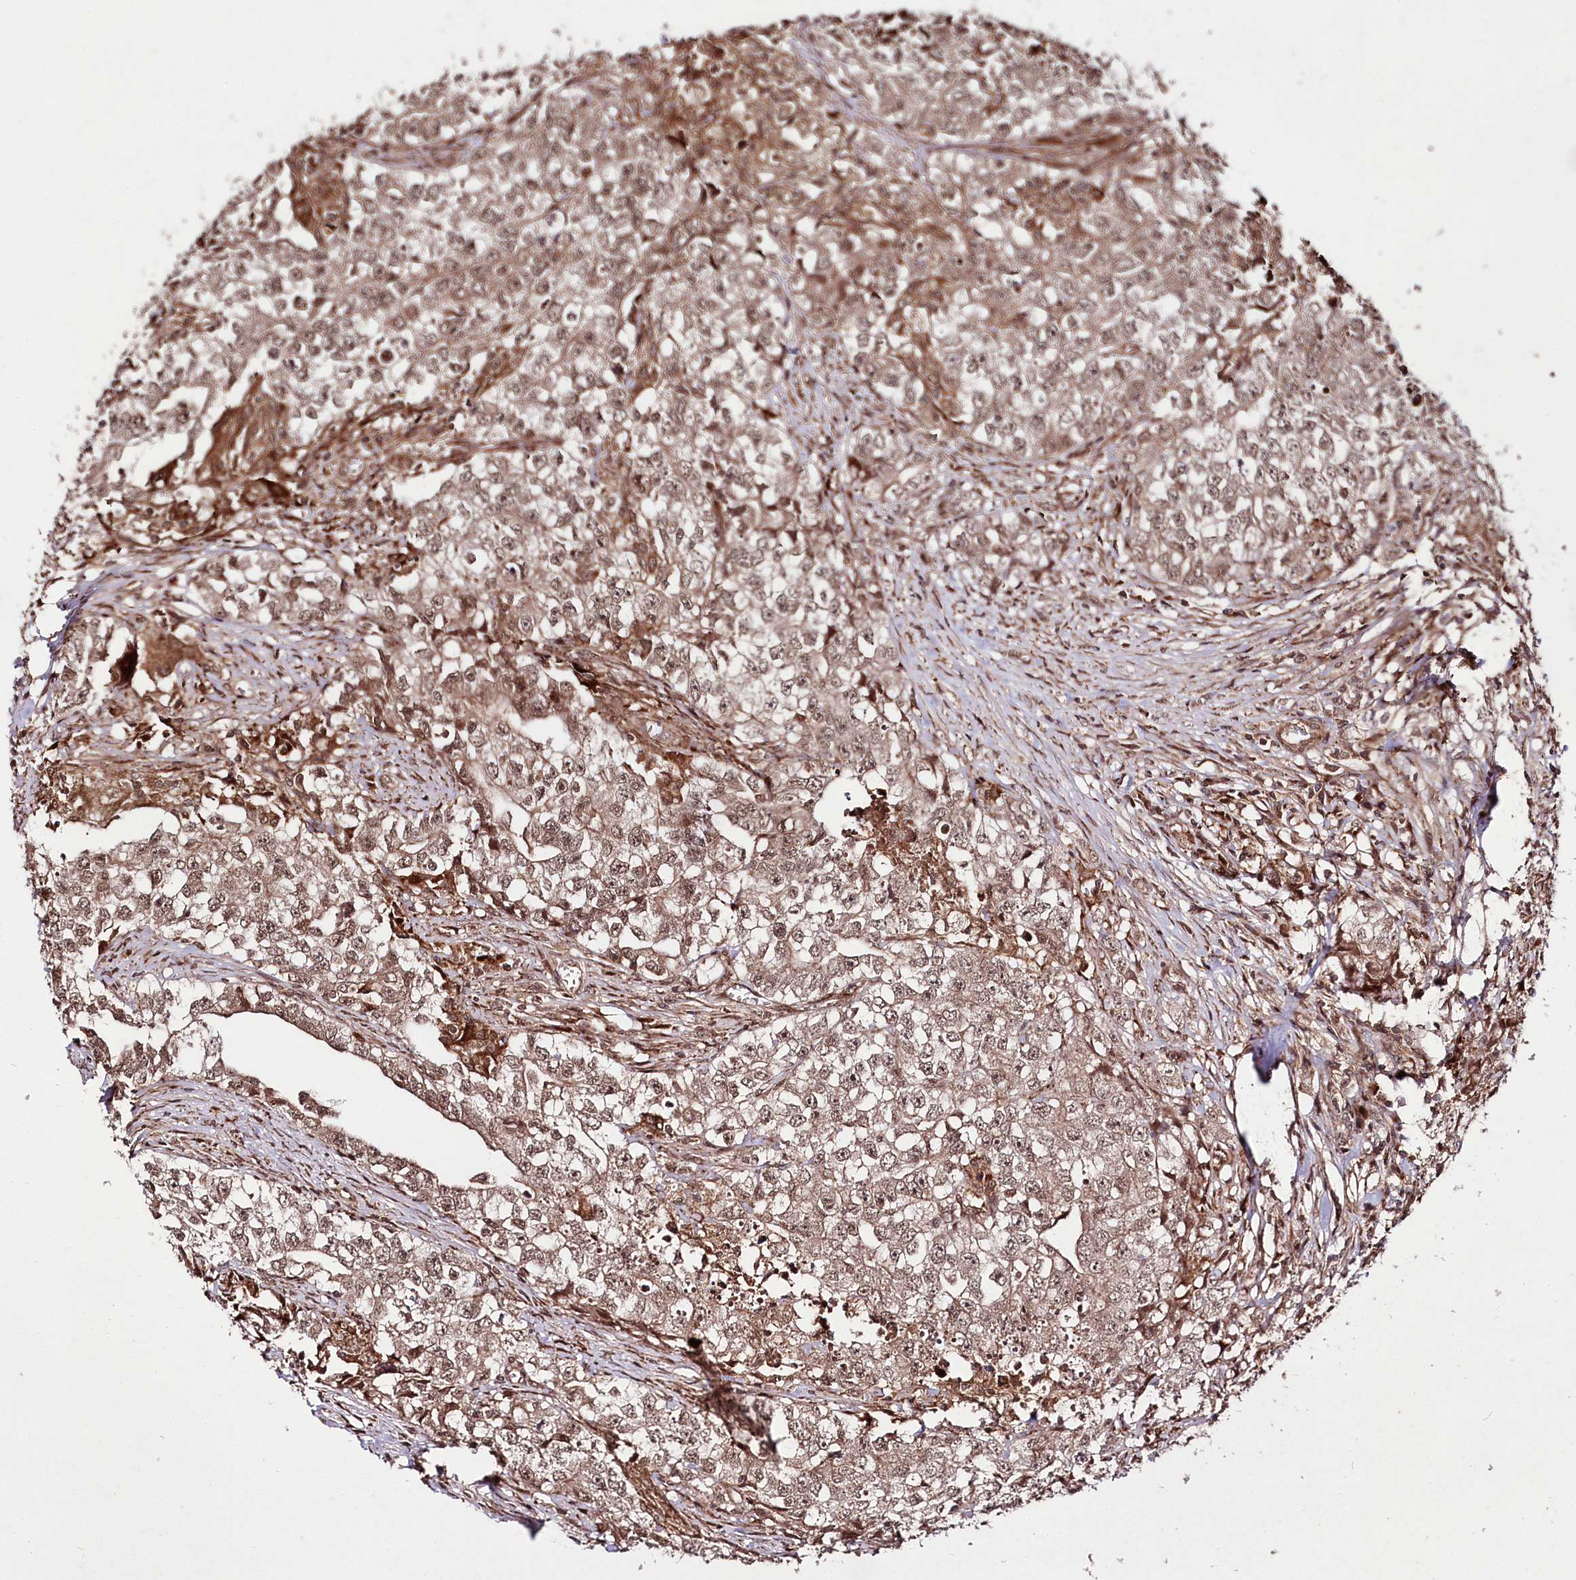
{"staining": {"intensity": "moderate", "quantity": ">75%", "location": "cytoplasmic/membranous,nuclear"}, "tissue": "testis cancer", "cell_type": "Tumor cells", "image_type": "cancer", "snomed": [{"axis": "morphology", "description": "Seminoma, NOS"}, {"axis": "morphology", "description": "Carcinoma, Embryonal, NOS"}, {"axis": "topography", "description": "Testis"}], "caption": "Immunohistochemistry of testis cancer (seminoma) exhibits medium levels of moderate cytoplasmic/membranous and nuclear staining in approximately >75% of tumor cells.", "gene": "PHLDB1", "patient": {"sex": "male", "age": 43}}